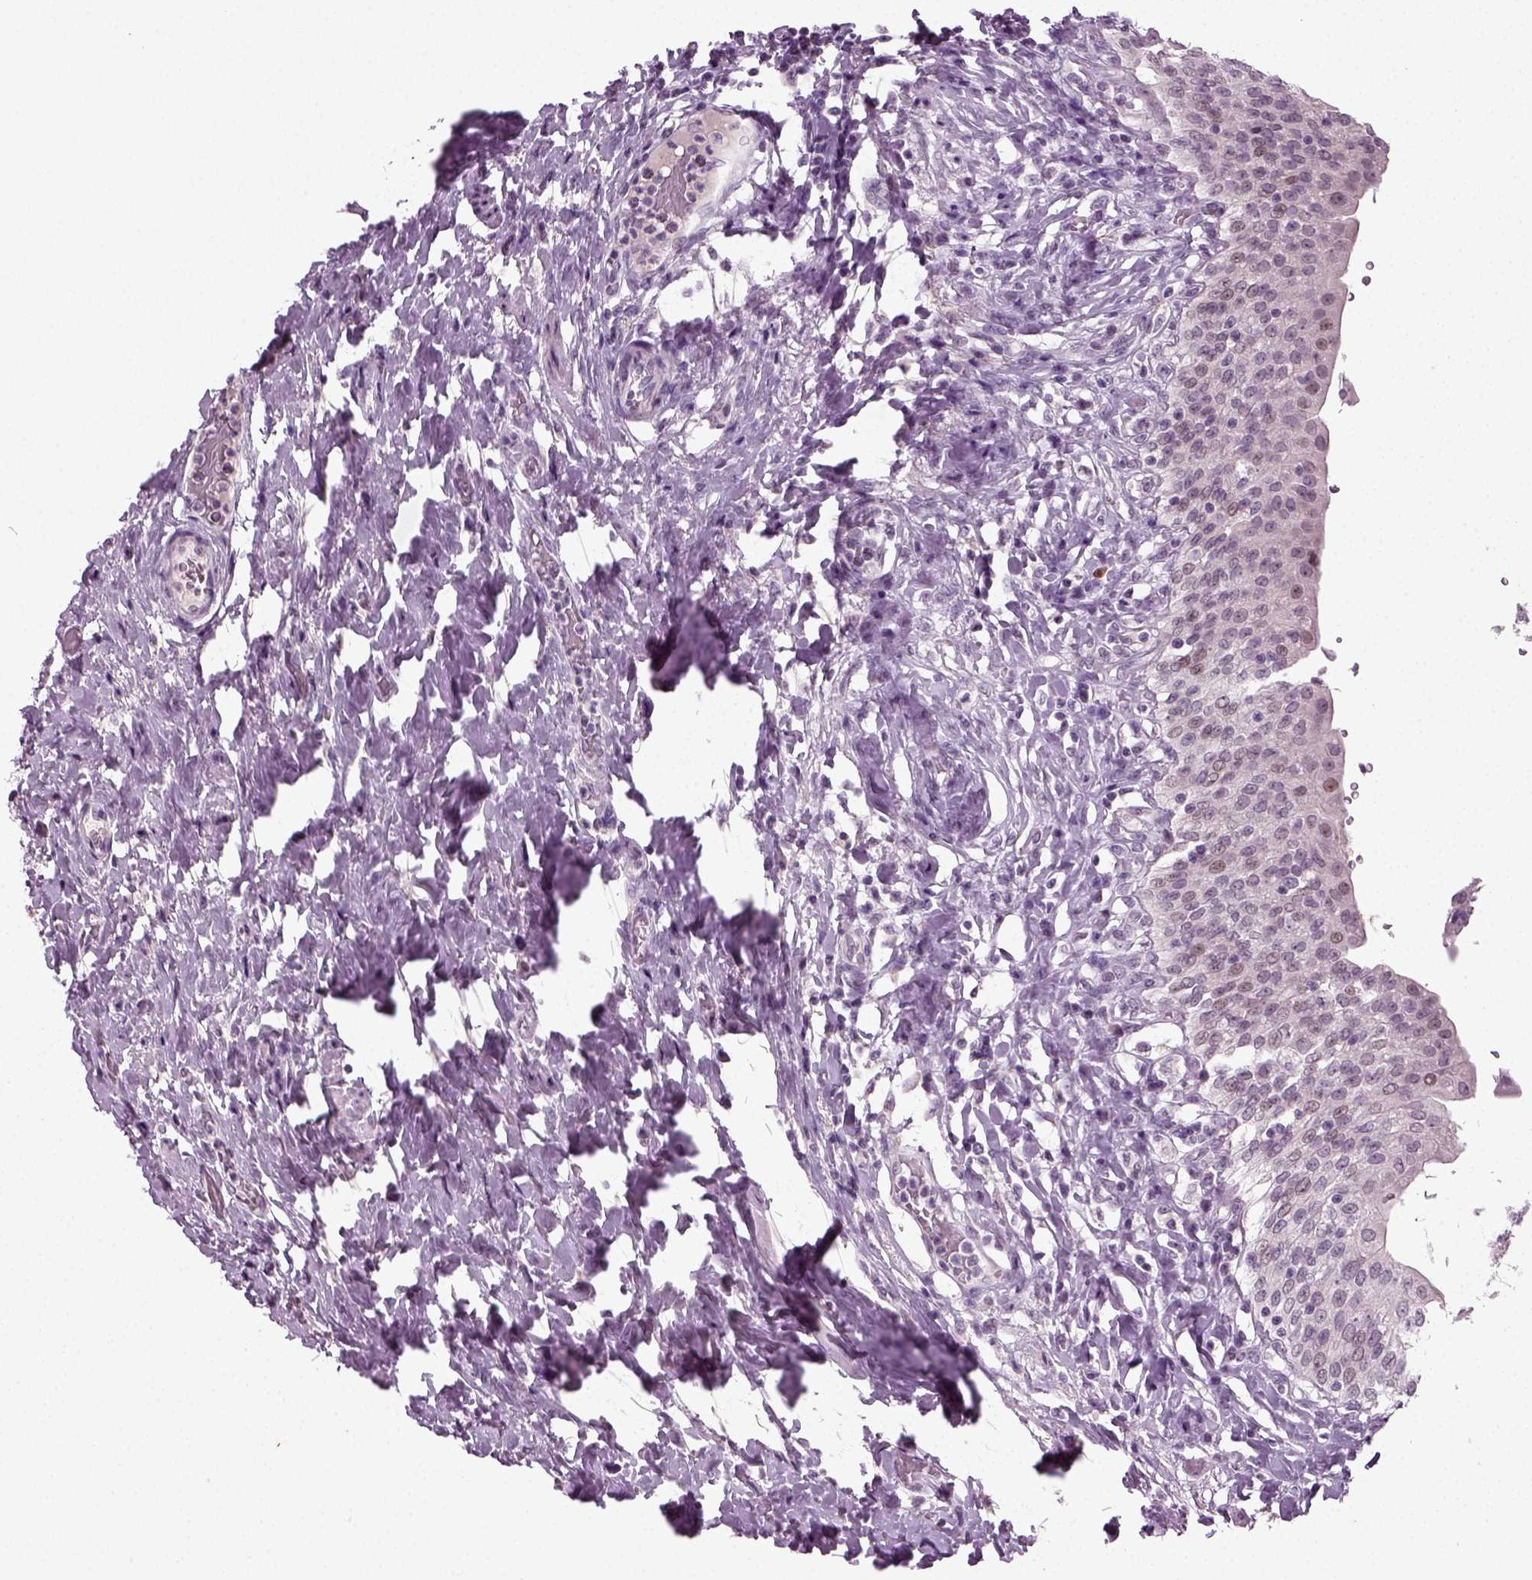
{"staining": {"intensity": "negative", "quantity": "none", "location": "none"}, "tissue": "urinary bladder", "cell_type": "Urothelial cells", "image_type": "normal", "snomed": [{"axis": "morphology", "description": "Normal tissue, NOS"}, {"axis": "morphology", "description": "Inflammation, NOS"}, {"axis": "topography", "description": "Urinary bladder"}], "caption": "Urothelial cells are negative for protein expression in unremarkable human urinary bladder. (Stains: DAB (3,3'-diaminobenzidine) IHC with hematoxylin counter stain, Microscopy: brightfield microscopy at high magnification).", "gene": "SYNGAP1", "patient": {"sex": "male", "age": 64}}